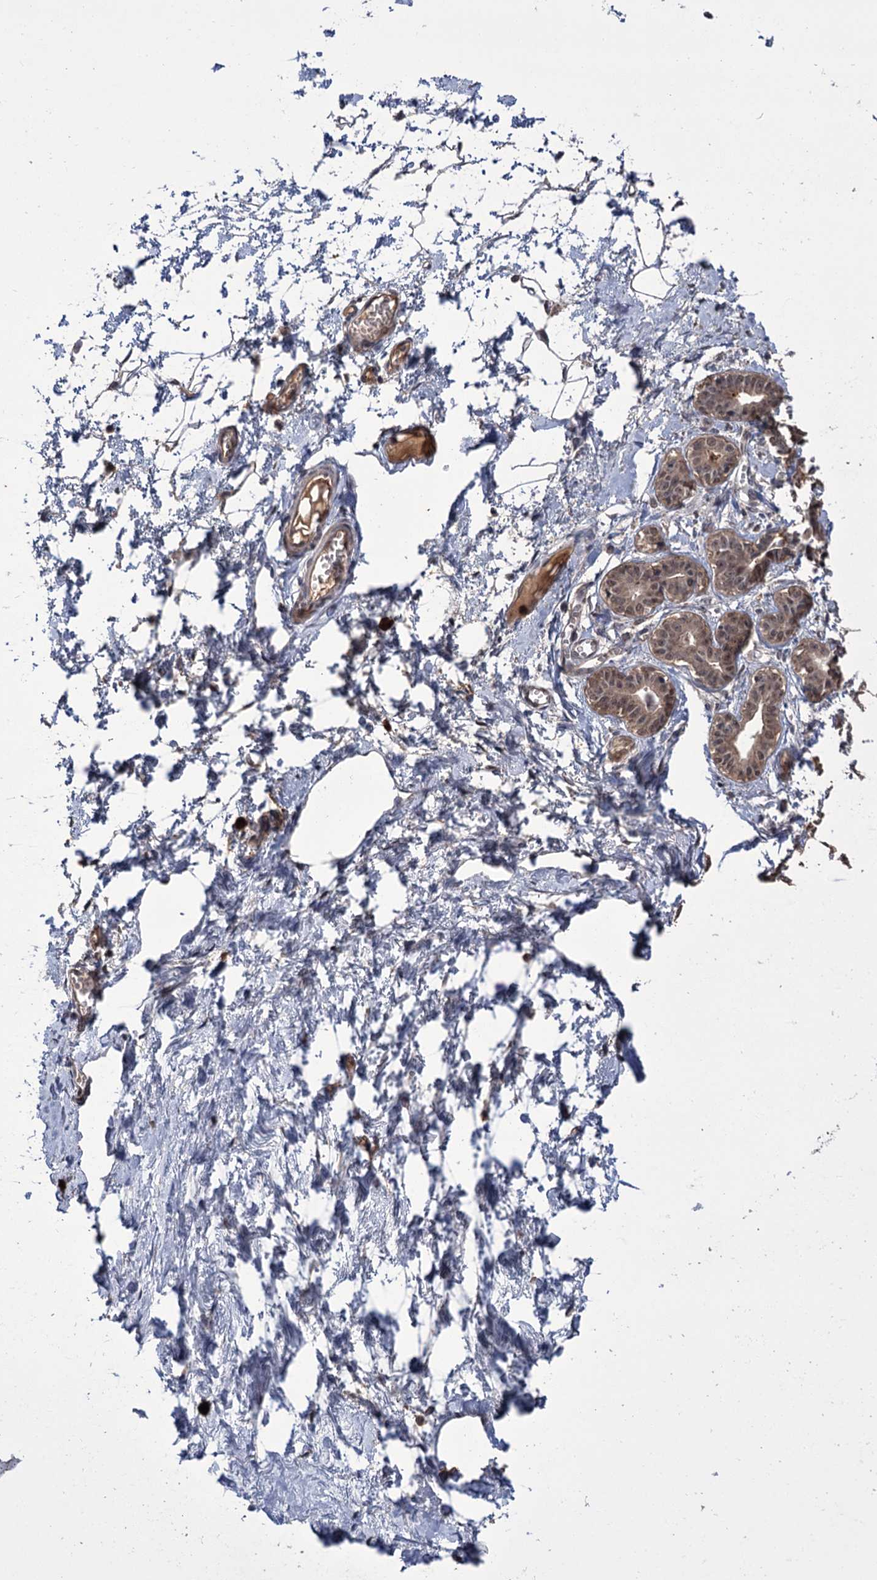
{"staining": {"intensity": "moderate", "quantity": ">75%", "location": "cytoplasmic/membranous,nuclear"}, "tissue": "breast", "cell_type": "Adipocytes", "image_type": "normal", "snomed": [{"axis": "morphology", "description": "Normal tissue, NOS"}, {"axis": "topography", "description": "Breast"}], "caption": "Protein staining demonstrates moderate cytoplasmic/membranous,nuclear staining in about >75% of adipocytes in benign breast. (IHC, brightfield microscopy, high magnification).", "gene": "KANSL2", "patient": {"sex": "female", "age": 27}}